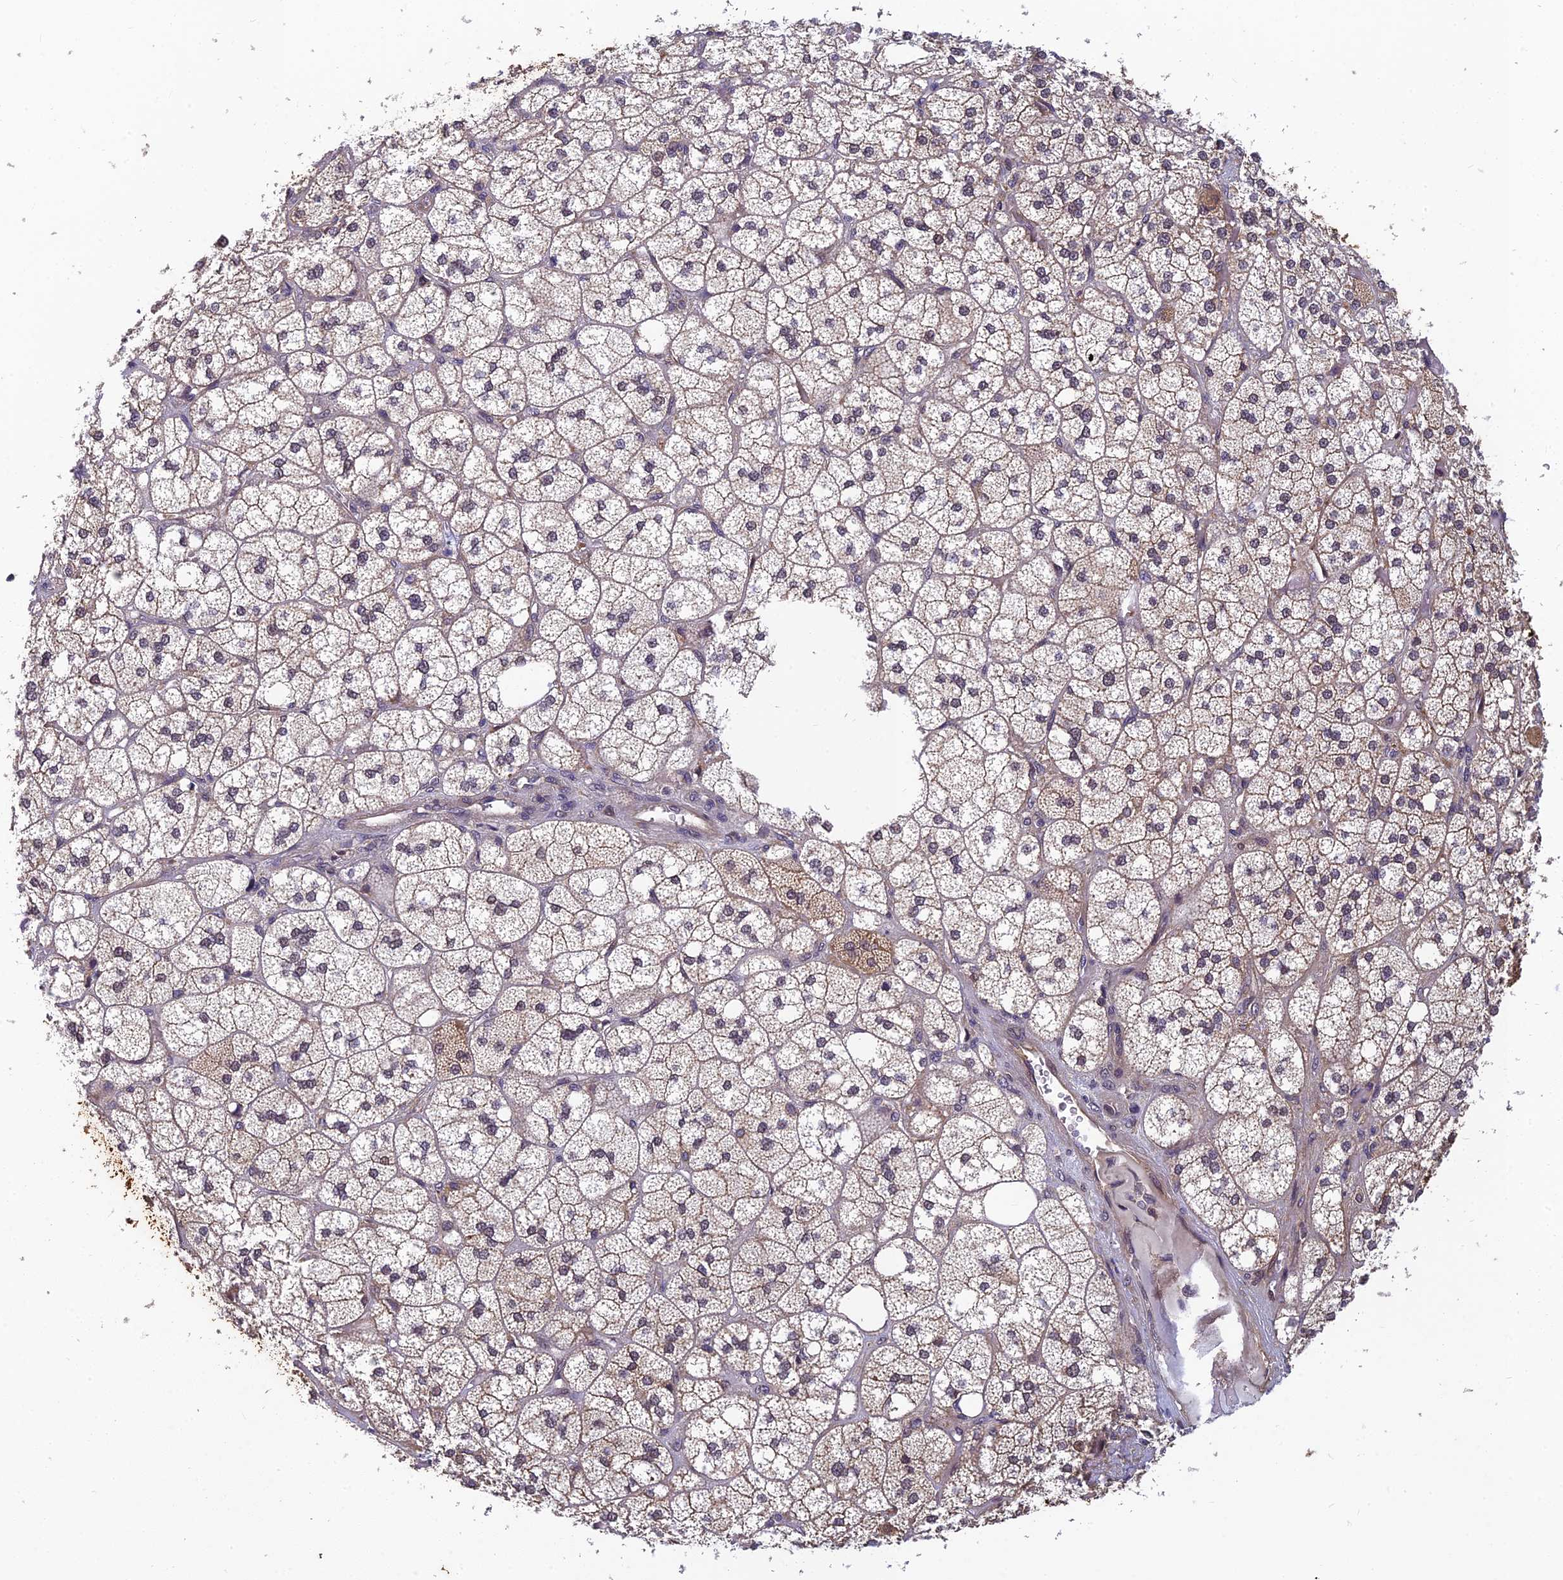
{"staining": {"intensity": "weak", "quantity": "25%-75%", "location": "cytoplasmic/membranous"}, "tissue": "adrenal gland", "cell_type": "Glandular cells", "image_type": "normal", "snomed": [{"axis": "morphology", "description": "Normal tissue, NOS"}, {"axis": "topography", "description": "Adrenal gland"}], "caption": "Glandular cells show low levels of weak cytoplasmic/membranous positivity in approximately 25%-75% of cells in normal human adrenal gland.", "gene": "PIKFYVE", "patient": {"sex": "male", "age": 61}}